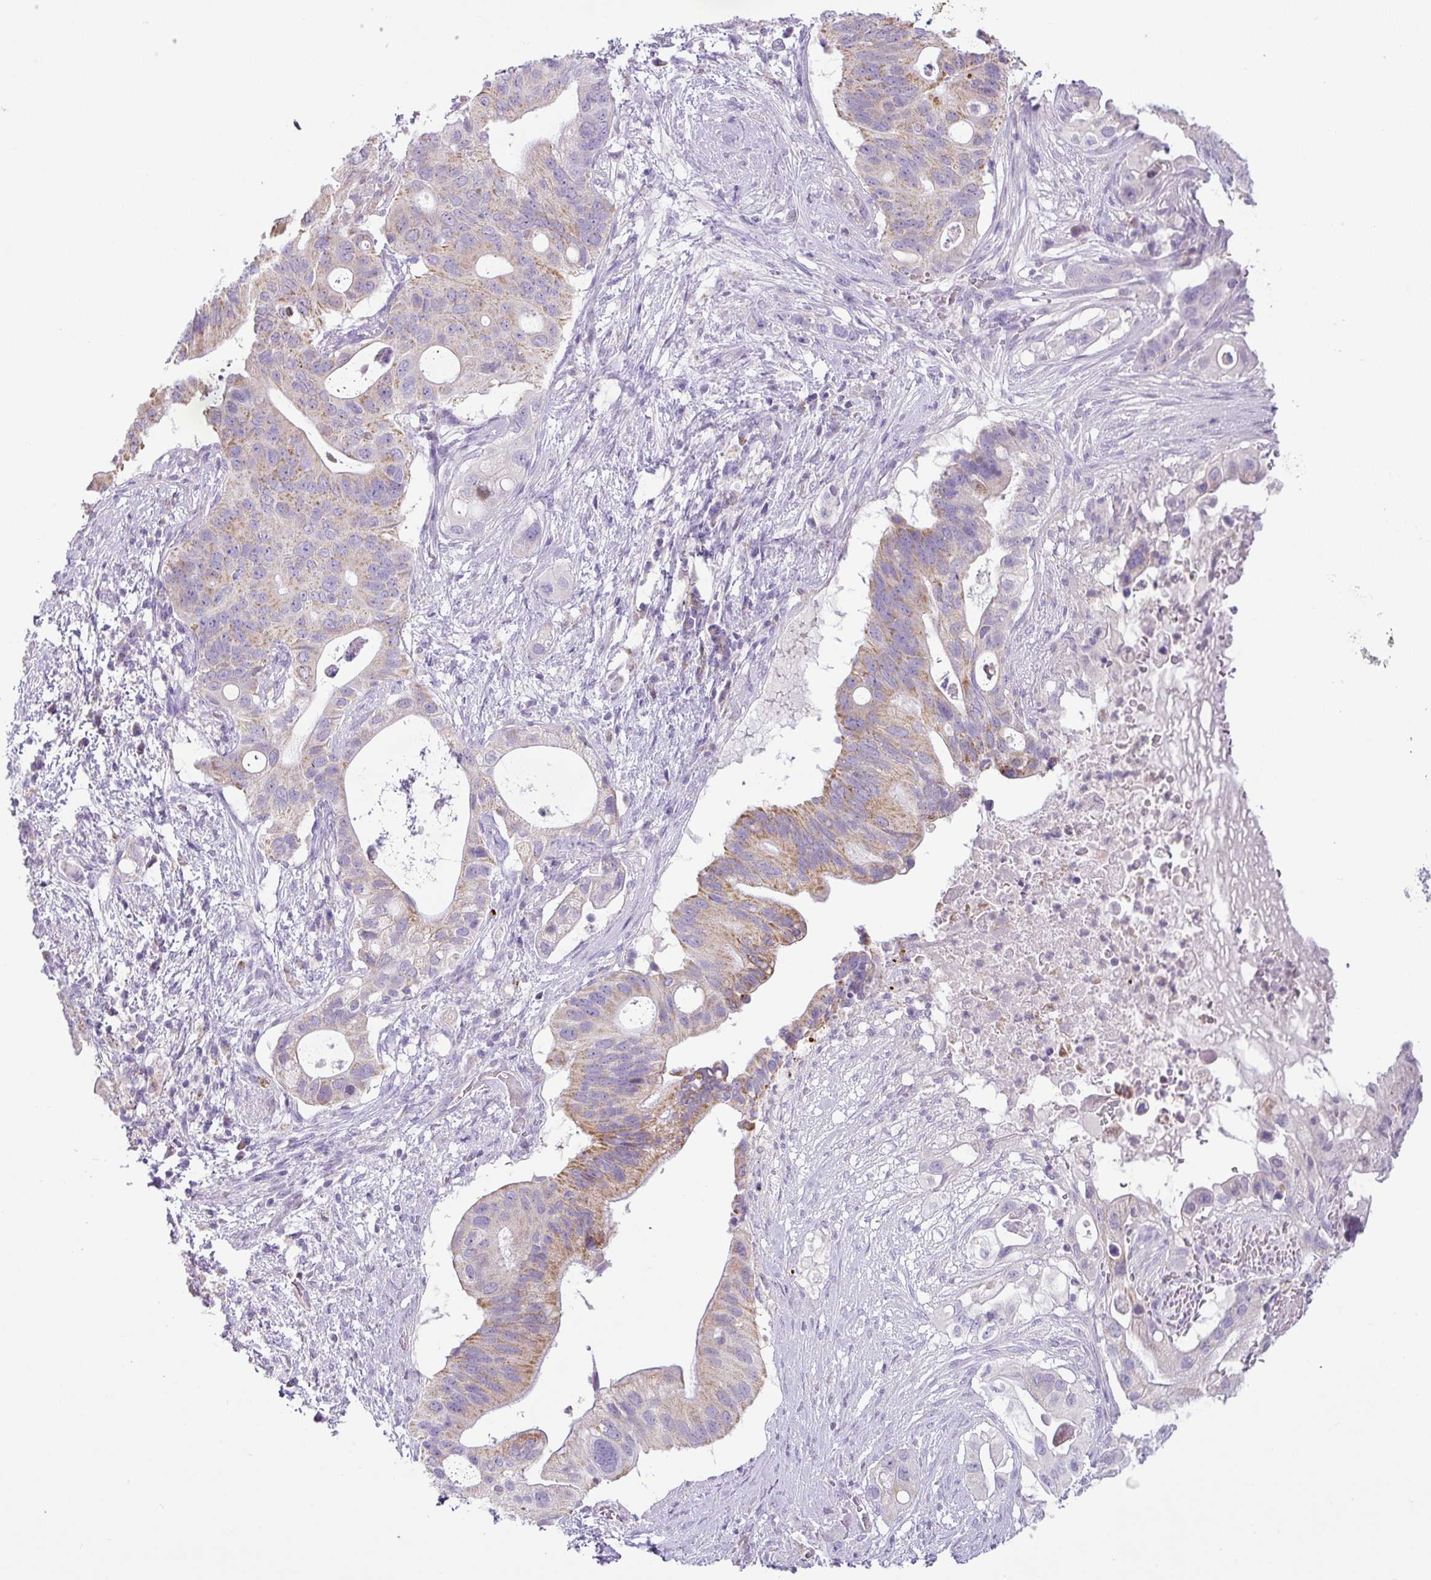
{"staining": {"intensity": "moderate", "quantity": "25%-75%", "location": "cytoplasmic/membranous"}, "tissue": "pancreatic cancer", "cell_type": "Tumor cells", "image_type": "cancer", "snomed": [{"axis": "morphology", "description": "Adenocarcinoma, NOS"}, {"axis": "topography", "description": "Pancreas"}], "caption": "Moderate cytoplasmic/membranous positivity for a protein is seen in approximately 25%-75% of tumor cells of pancreatic cancer (adenocarcinoma) using immunohistochemistry.", "gene": "HMCN2", "patient": {"sex": "female", "age": 72}}